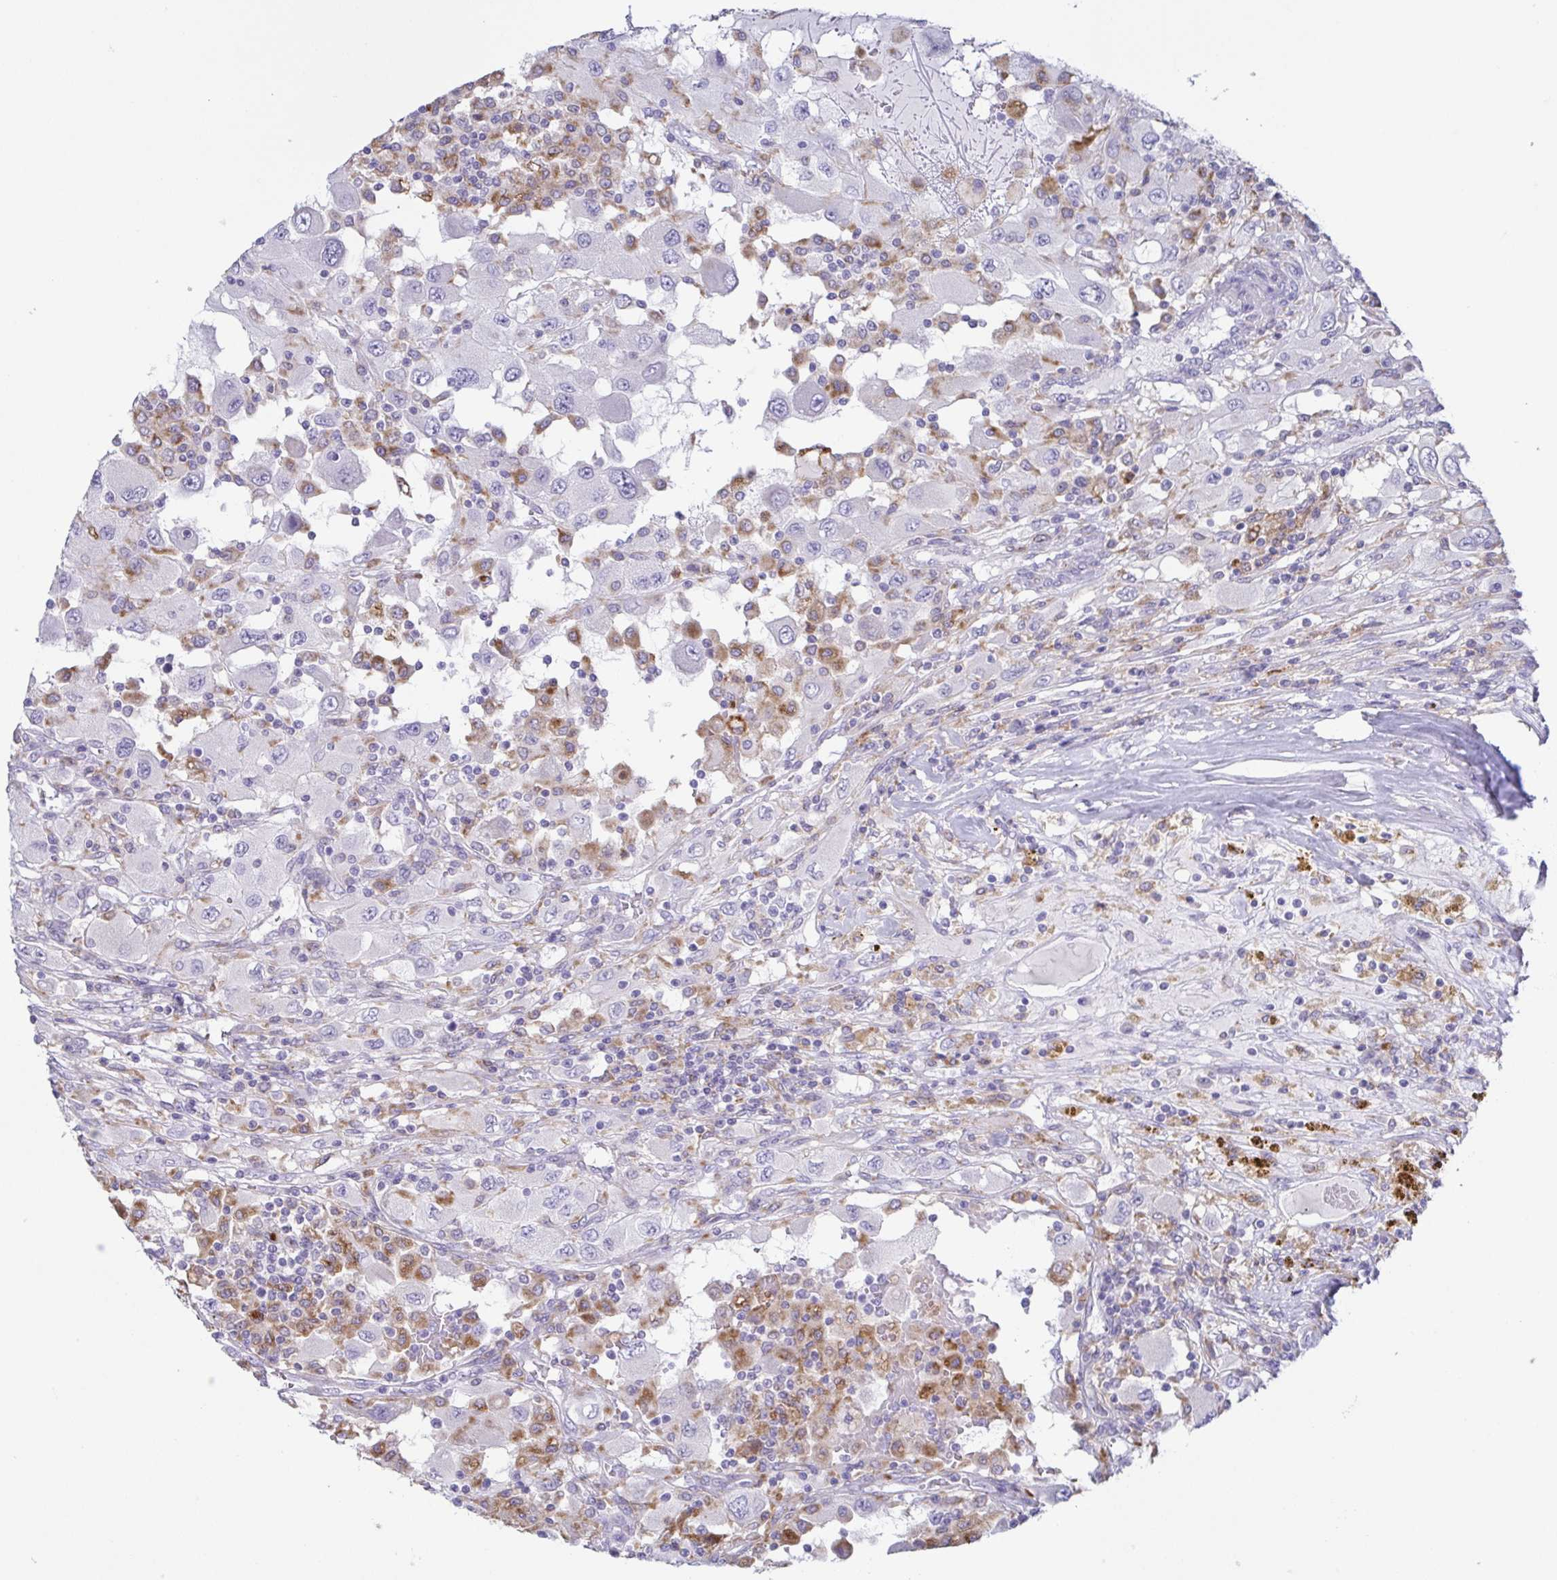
{"staining": {"intensity": "negative", "quantity": "none", "location": "none"}, "tissue": "renal cancer", "cell_type": "Tumor cells", "image_type": "cancer", "snomed": [{"axis": "morphology", "description": "Adenocarcinoma, NOS"}, {"axis": "topography", "description": "Kidney"}], "caption": "This is a histopathology image of immunohistochemistry staining of renal cancer, which shows no positivity in tumor cells.", "gene": "ATP6V1G2", "patient": {"sex": "female", "age": 67}}